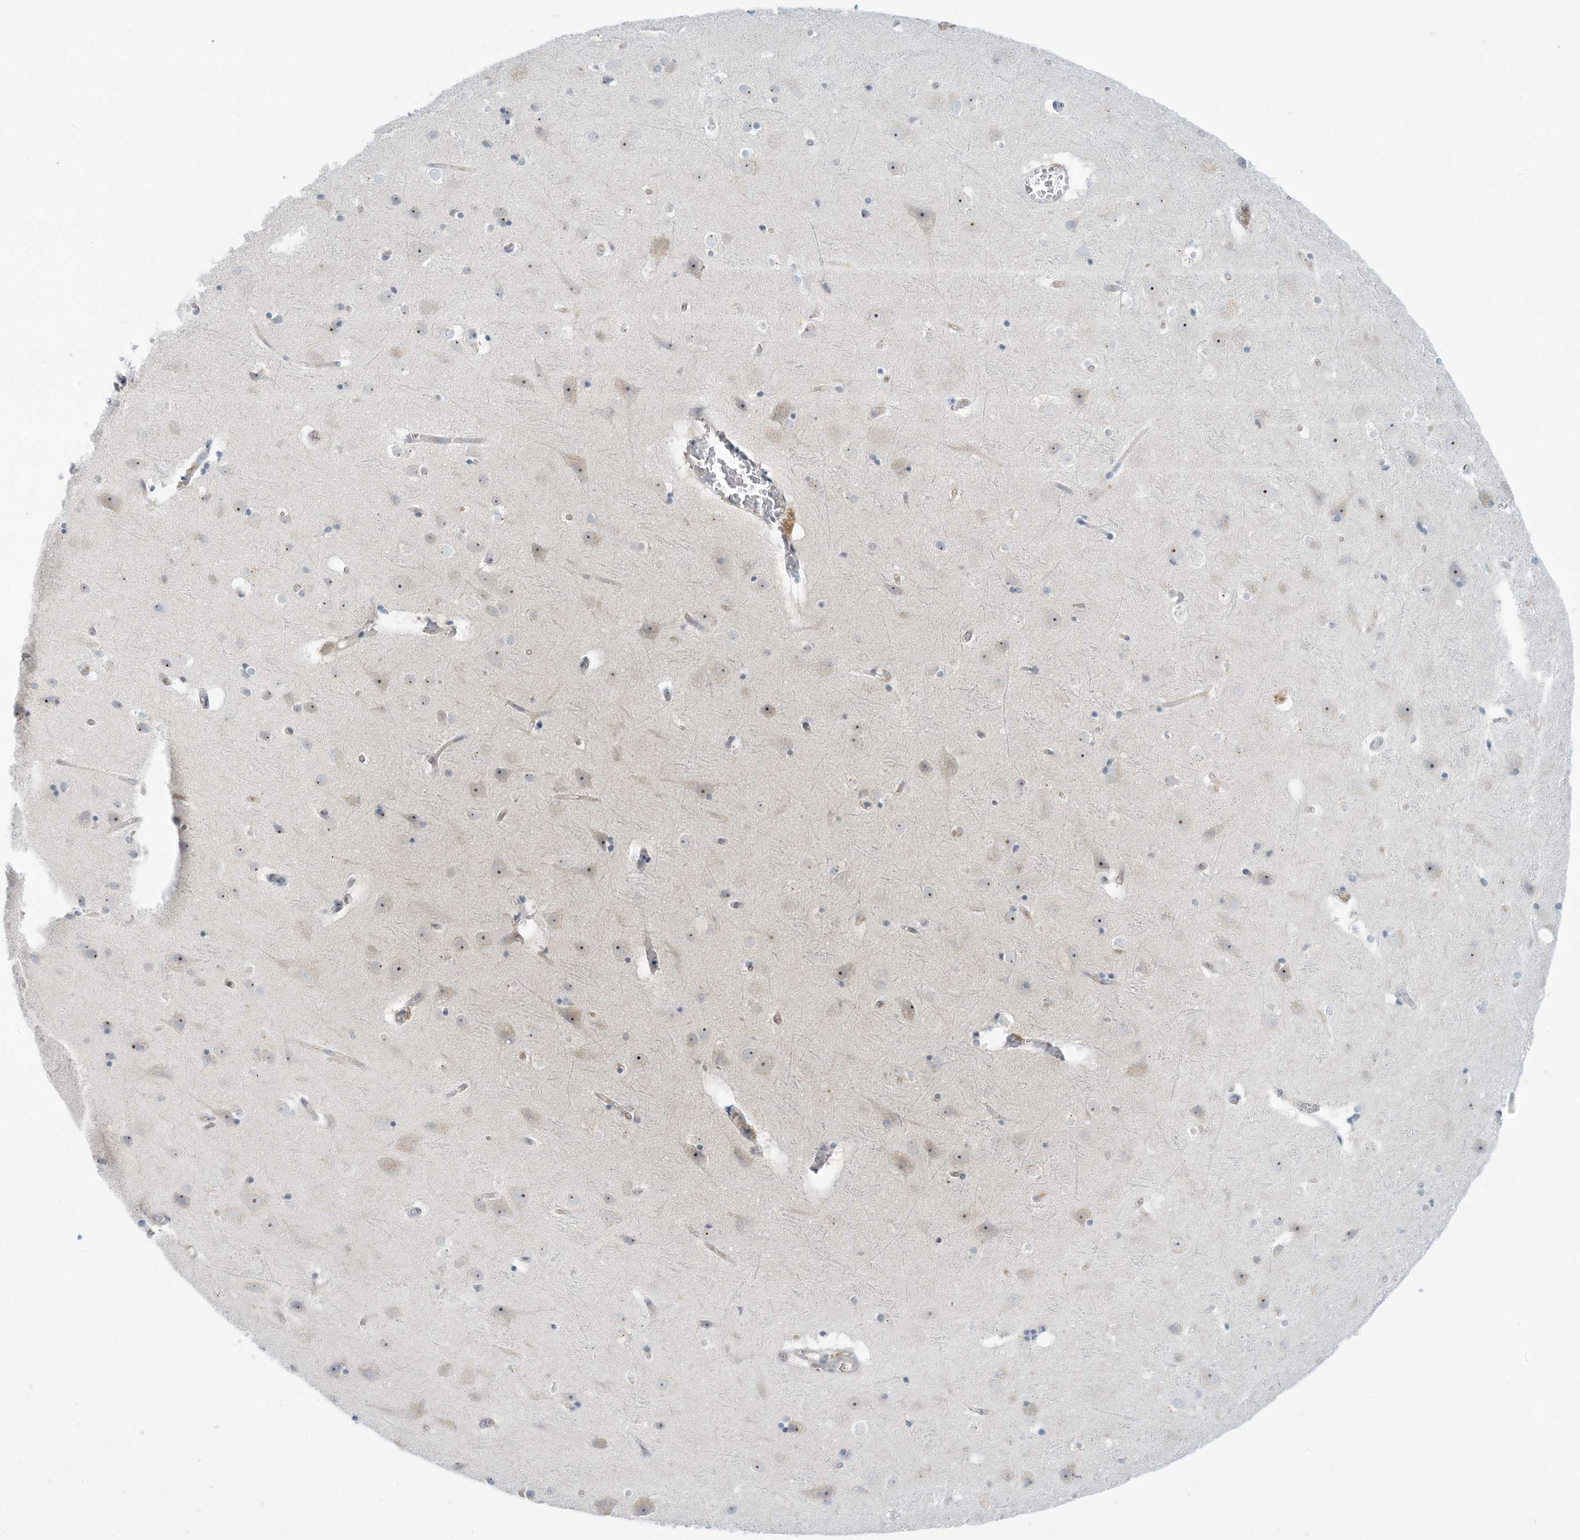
{"staining": {"intensity": "negative", "quantity": "none", "location": "none"}, "tissue": "cerebral cortex", "cell_type": "Endothelial cells", "image_type": "normal", "snomed": [{"axis": "morphology", "description": "Normal tissue, NOS"}, {"axis": "topography", "description": "Cerebral cortex"}], "caption": "This is an IHC micrograph of benign cerebral cortex. There is no expression in endothelial cells.", "gene": "MRPS18A", "patient": {"sex": "male", "age": 54}}